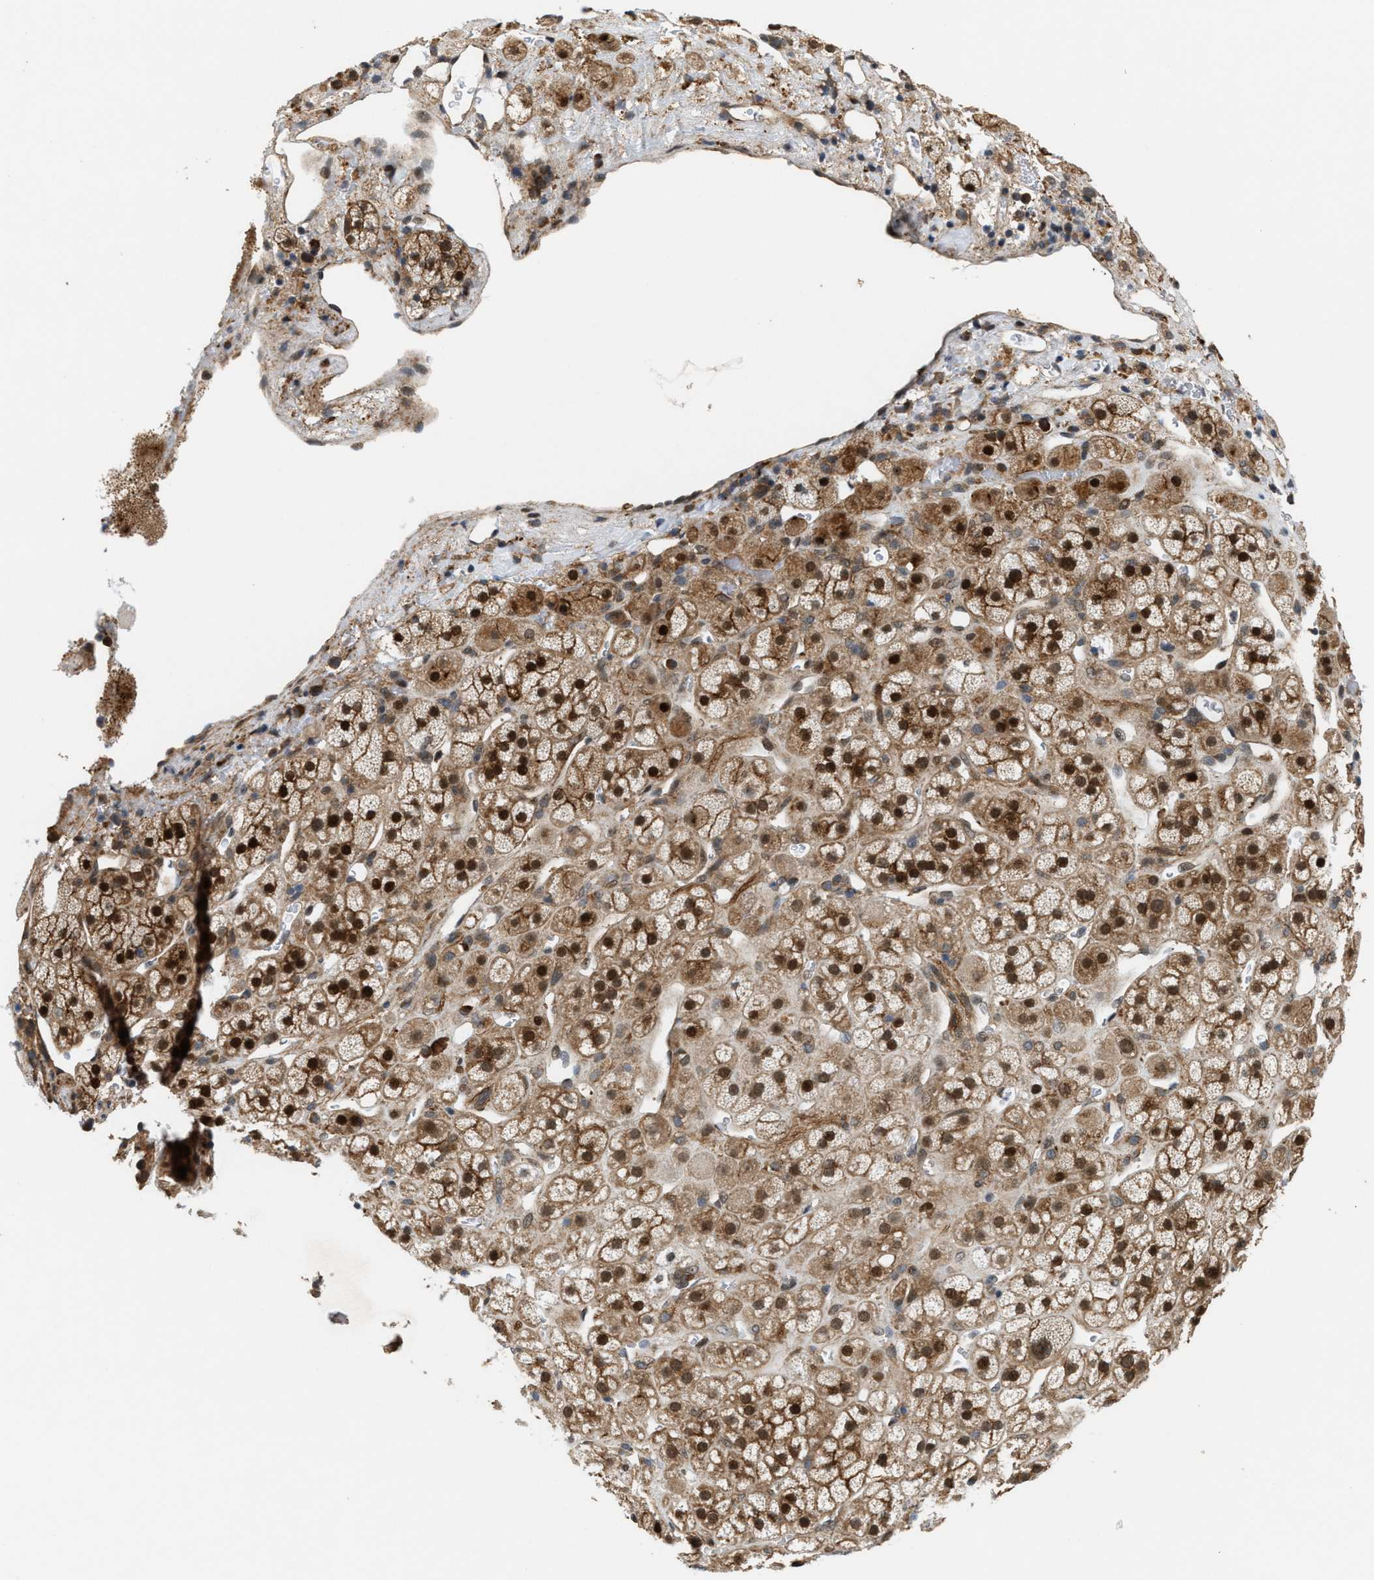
{"staining": {"intensity": "moderate", "quantity": ">75%", "location": "cytoplasmic/membranous,nuclear"}, "tissue": "adrenal gland", "cell_type": "Glandular cells", "image_type": "normal", "snomed": [{"axis": "morphology", "description": "Normal tissue, NOS"}, {"axis": "topography", "description": "Adrenal gland"}], "caption": "IHC histopathology image of unremarkable adrenal gland stained for a protein (brown), which demonstrates medium levels of moderate cytoplasmic/membranous,nuclear staining in approximately >75% of glandular cells.", "gene": "MFSD6", "patient": {"sex": "male", "age": 56}}